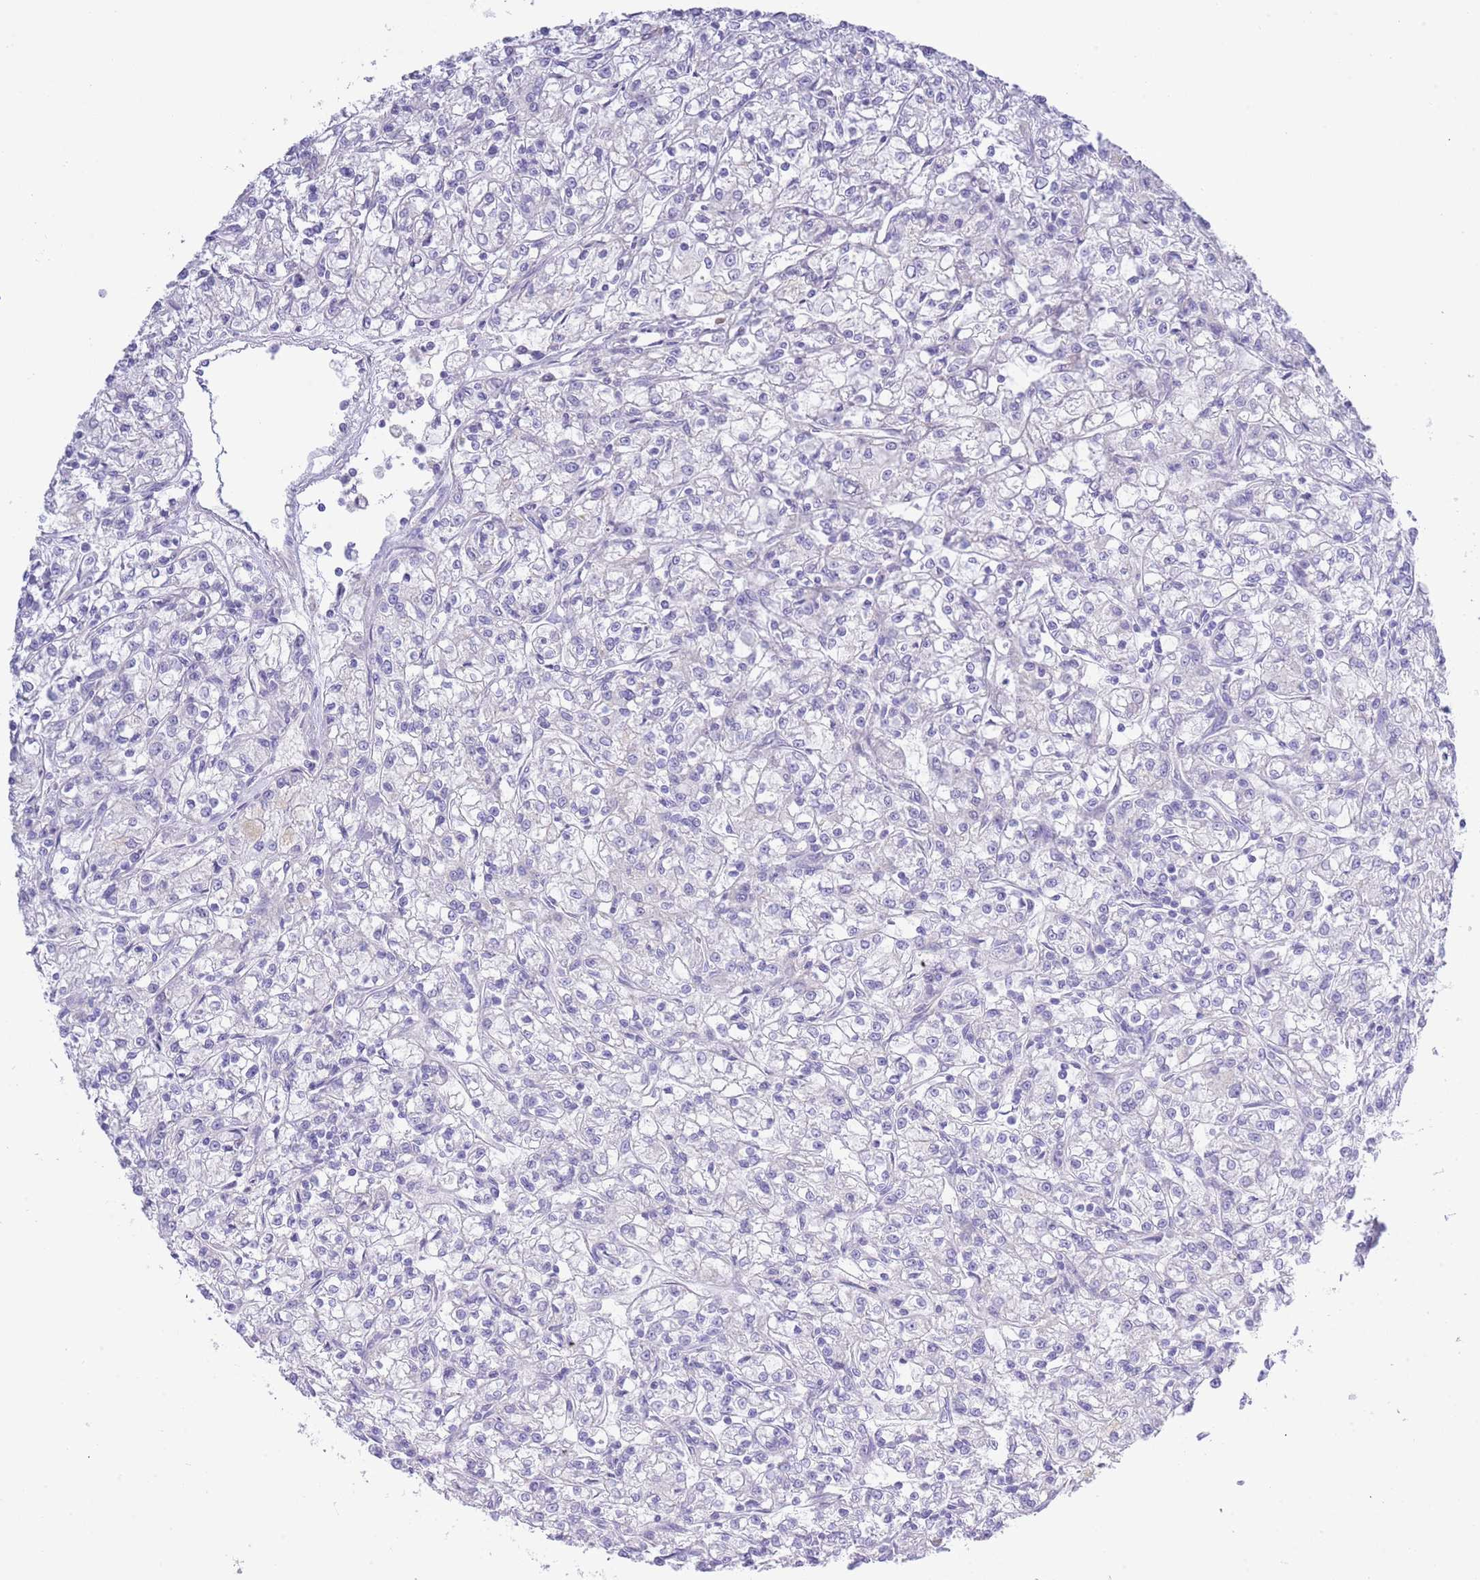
{"staining": {"intensity": "negative", "quantity": "none", "location": "none"}, "tissue": "renal cancer", "cell_type": "Tumor cells", "image_type": "cancer", "snomed": [{"axis": "morphology", "description": "Adenocarcinoma, NOS"}, {"axis": "topography", "description": "Kidney"}], "caption": "Immunohistochemistry photomicrograph of neoplastic tissue: renal cancer stained with DAB (3,3'-diaminobenzidine) exhibits no significant protein expression in tumor cells.", "gene": "ACR", "patient": {"sex": "female", "age": 59}}